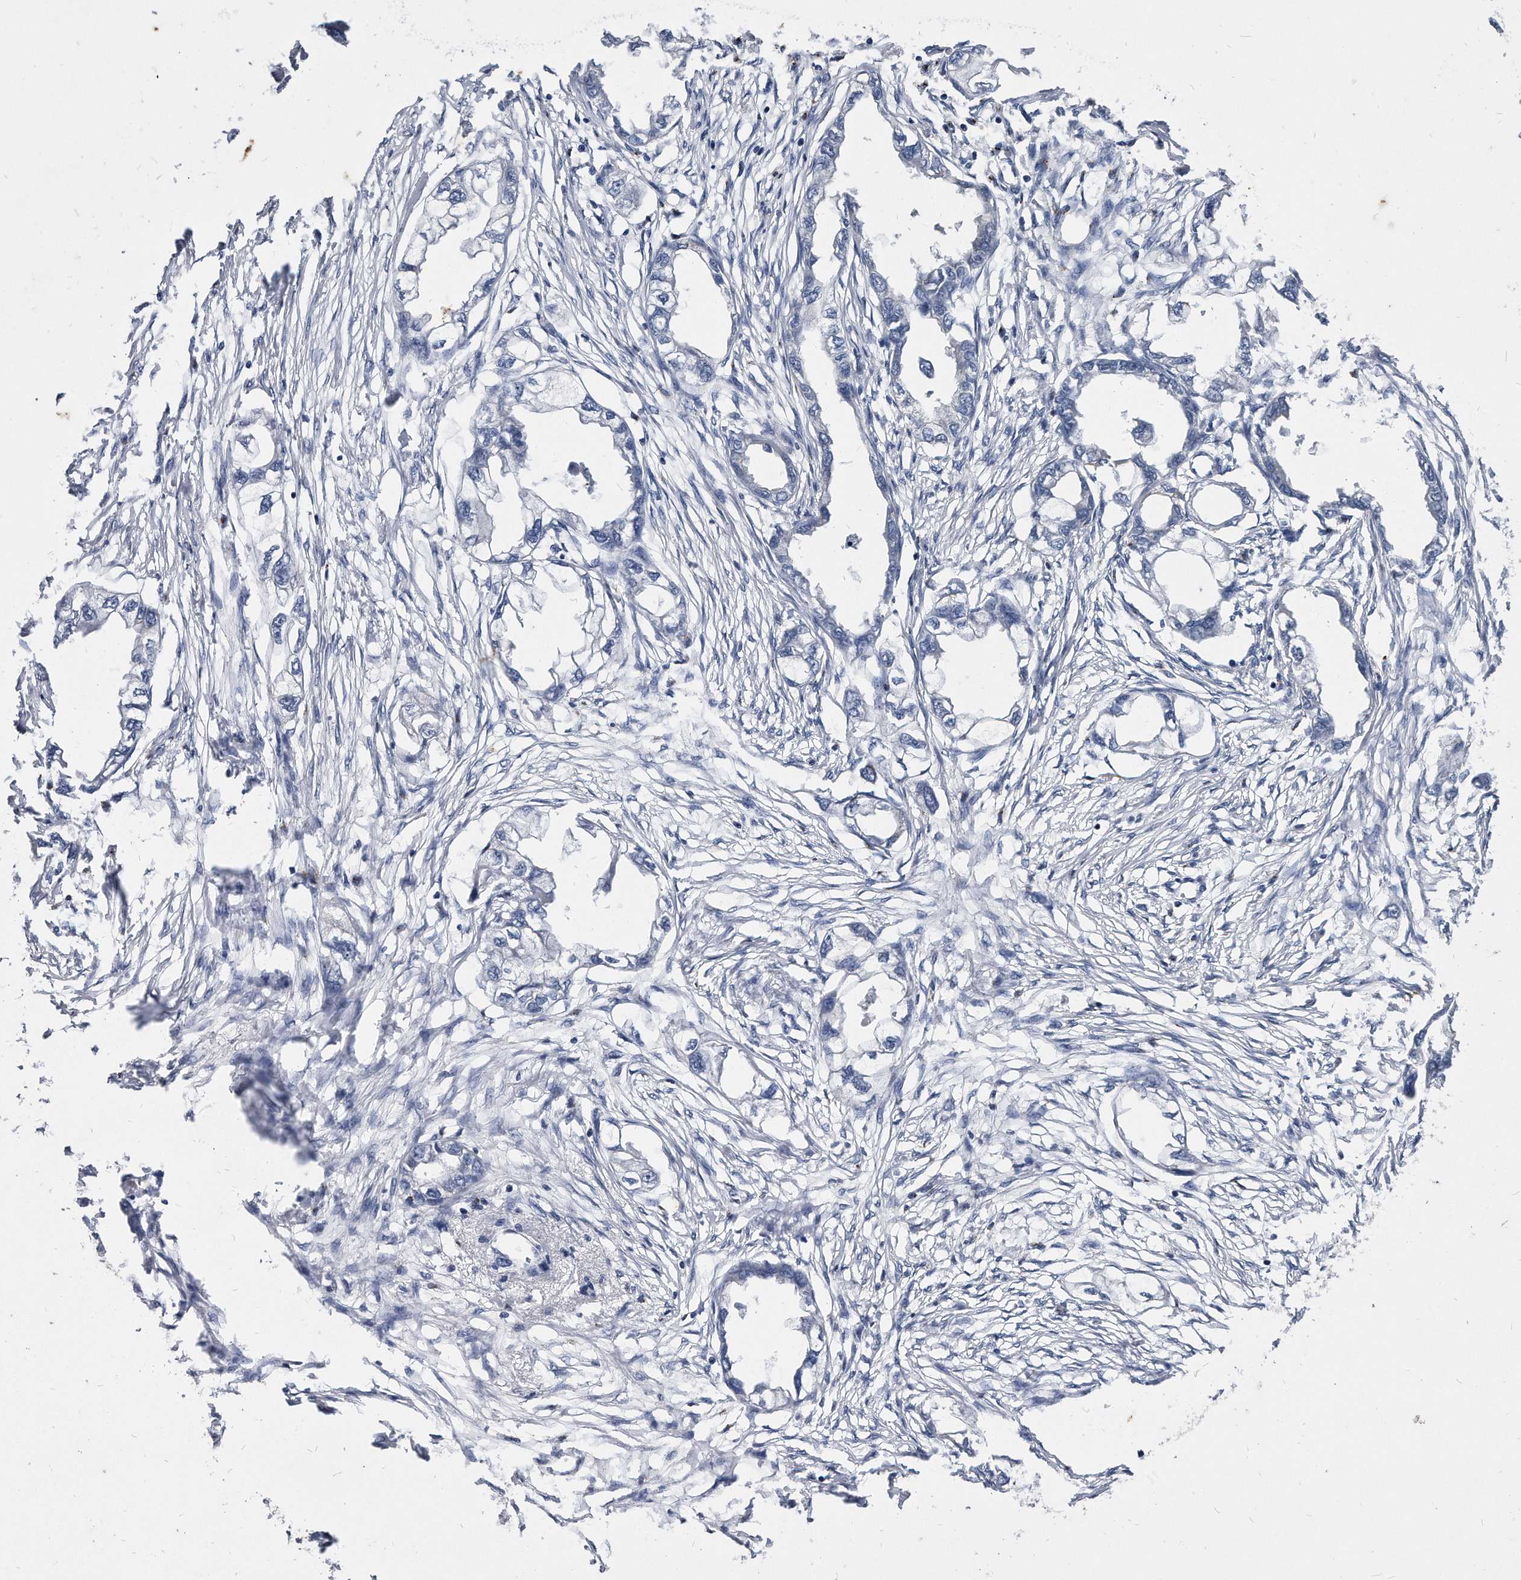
{"staining": {"intensity": "negative", "quantity": "none", "location": "none"}, "tissue": "endometrial cancer", "cell_type": "Tumor cells", "image_type": "cancer", "snomed": [{"axis": "morphology", "description": "Adenocarcinoma, NOS"}, {"axis": "morphology", "description": "Adenocarcinoma, metastatic, NOS"}, {"axis": "topography", "description": "Adipose tissue"}, {"axis": "topography", "description": "Endometrium"}], "caption": "Micrograph shows no protein expression in tumor cells of endometrial cancer tissue. Brightfield microscopy of immunohistochemistry stained with DAB (brown) and hematoxylin (blue), captured at high magnification.", "gene": "MGAT4A", "patient": {"sex": "female", "age": 67}}